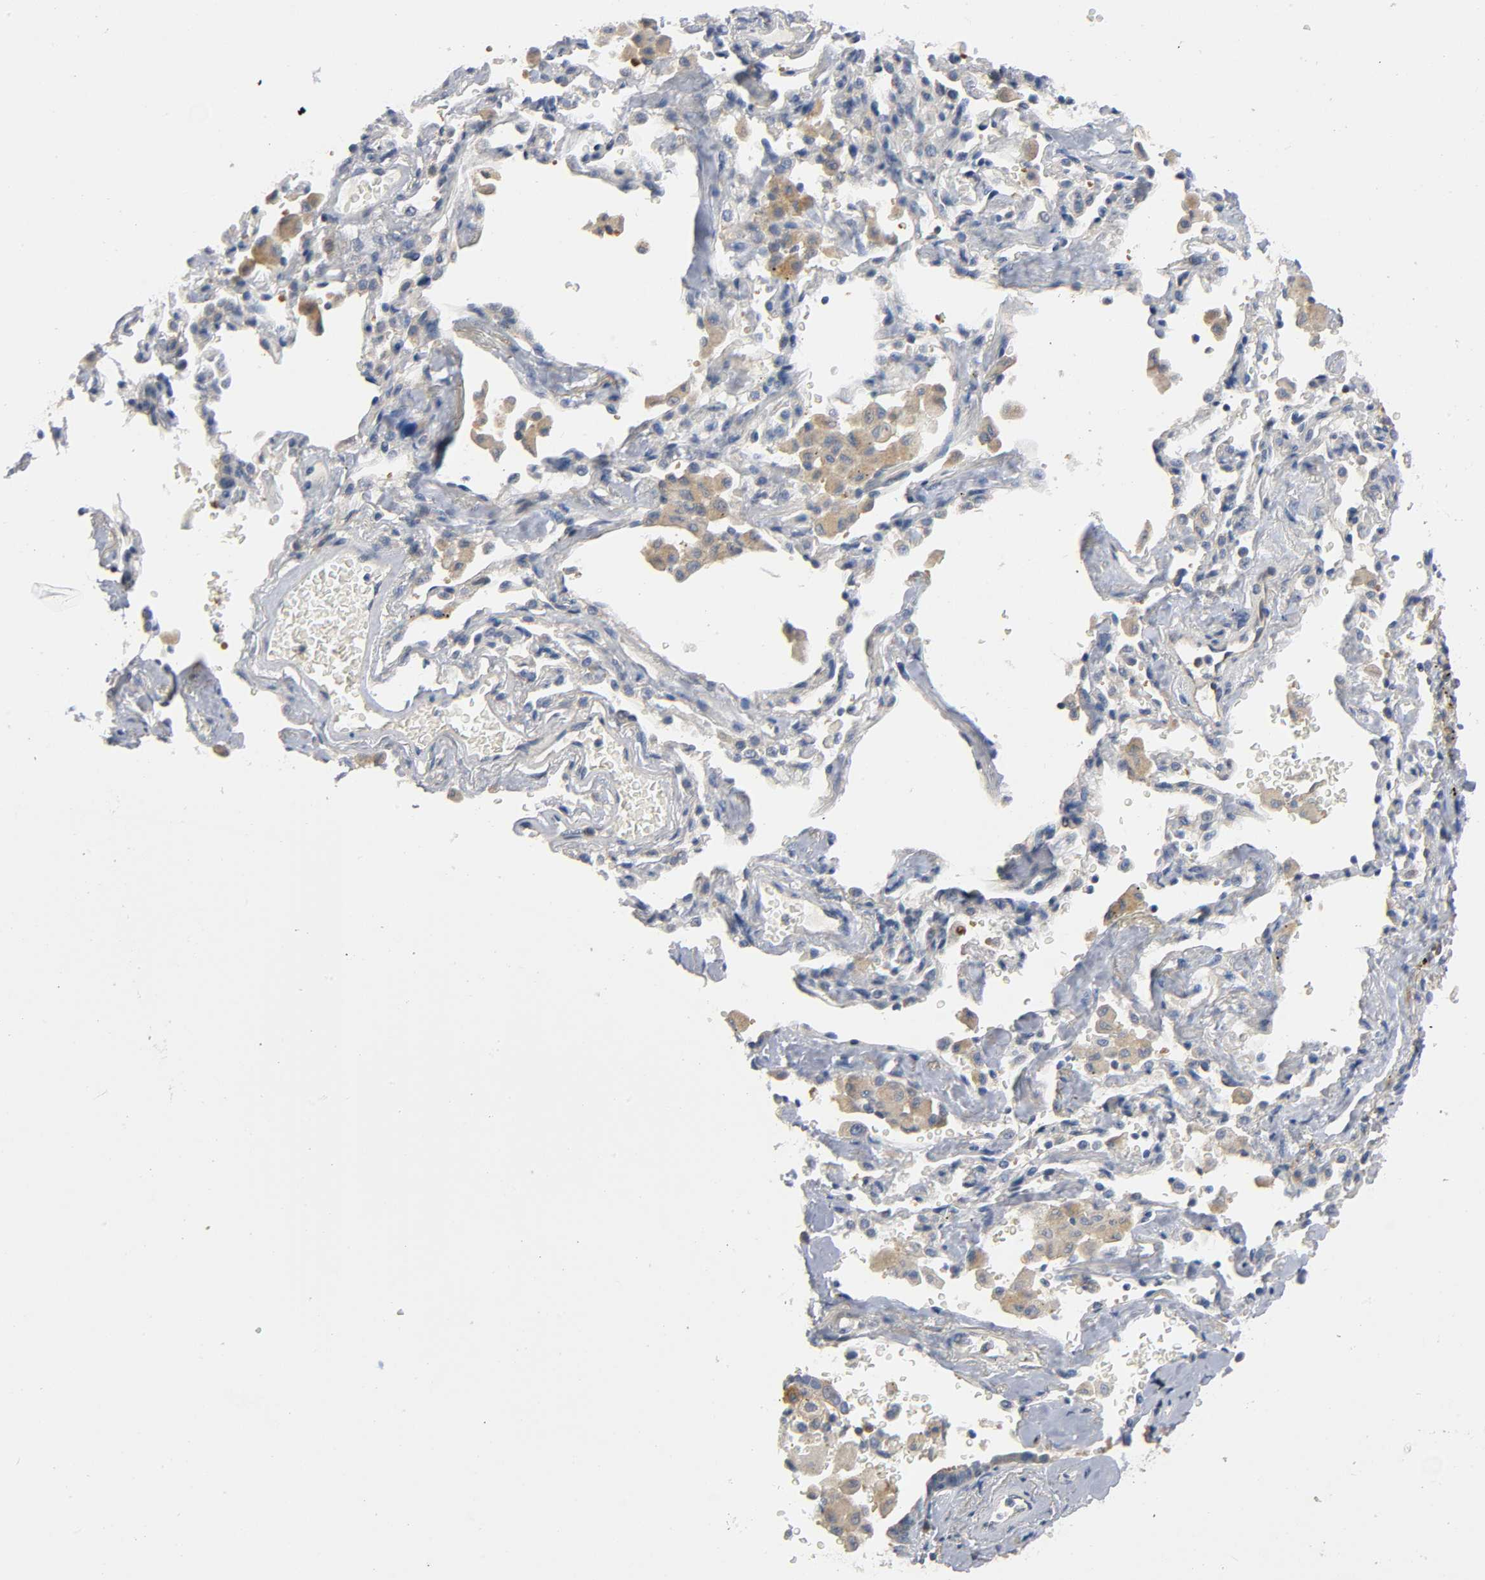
{"staining": {"intensity": "moderate", "quantity": ">75%", "location": "cytoplasmic/membranous"}, "tissue": "lung cancer", "cell_type": "Tumor cells", "image_type": "cancer", "snomed": [{"axis": "morphology", "description": "Adenocarcinoma, NOS"}, {"axis": "topography", "description": "Lung"}], "caption": "Immunohistochemistry (DAB) staining of lung cancer reveals moderate cytoplasmic/membranous protein expression in approximately >75% of tumor cells. The protein is stained brown, and the nuclei are stained in blue (DAB (3,3'-diaminobenzidine) IHC with brightfield microscopy, high magnification).", "gene": "HDAC6", "patient": {"sex": "female", "age": 64}}